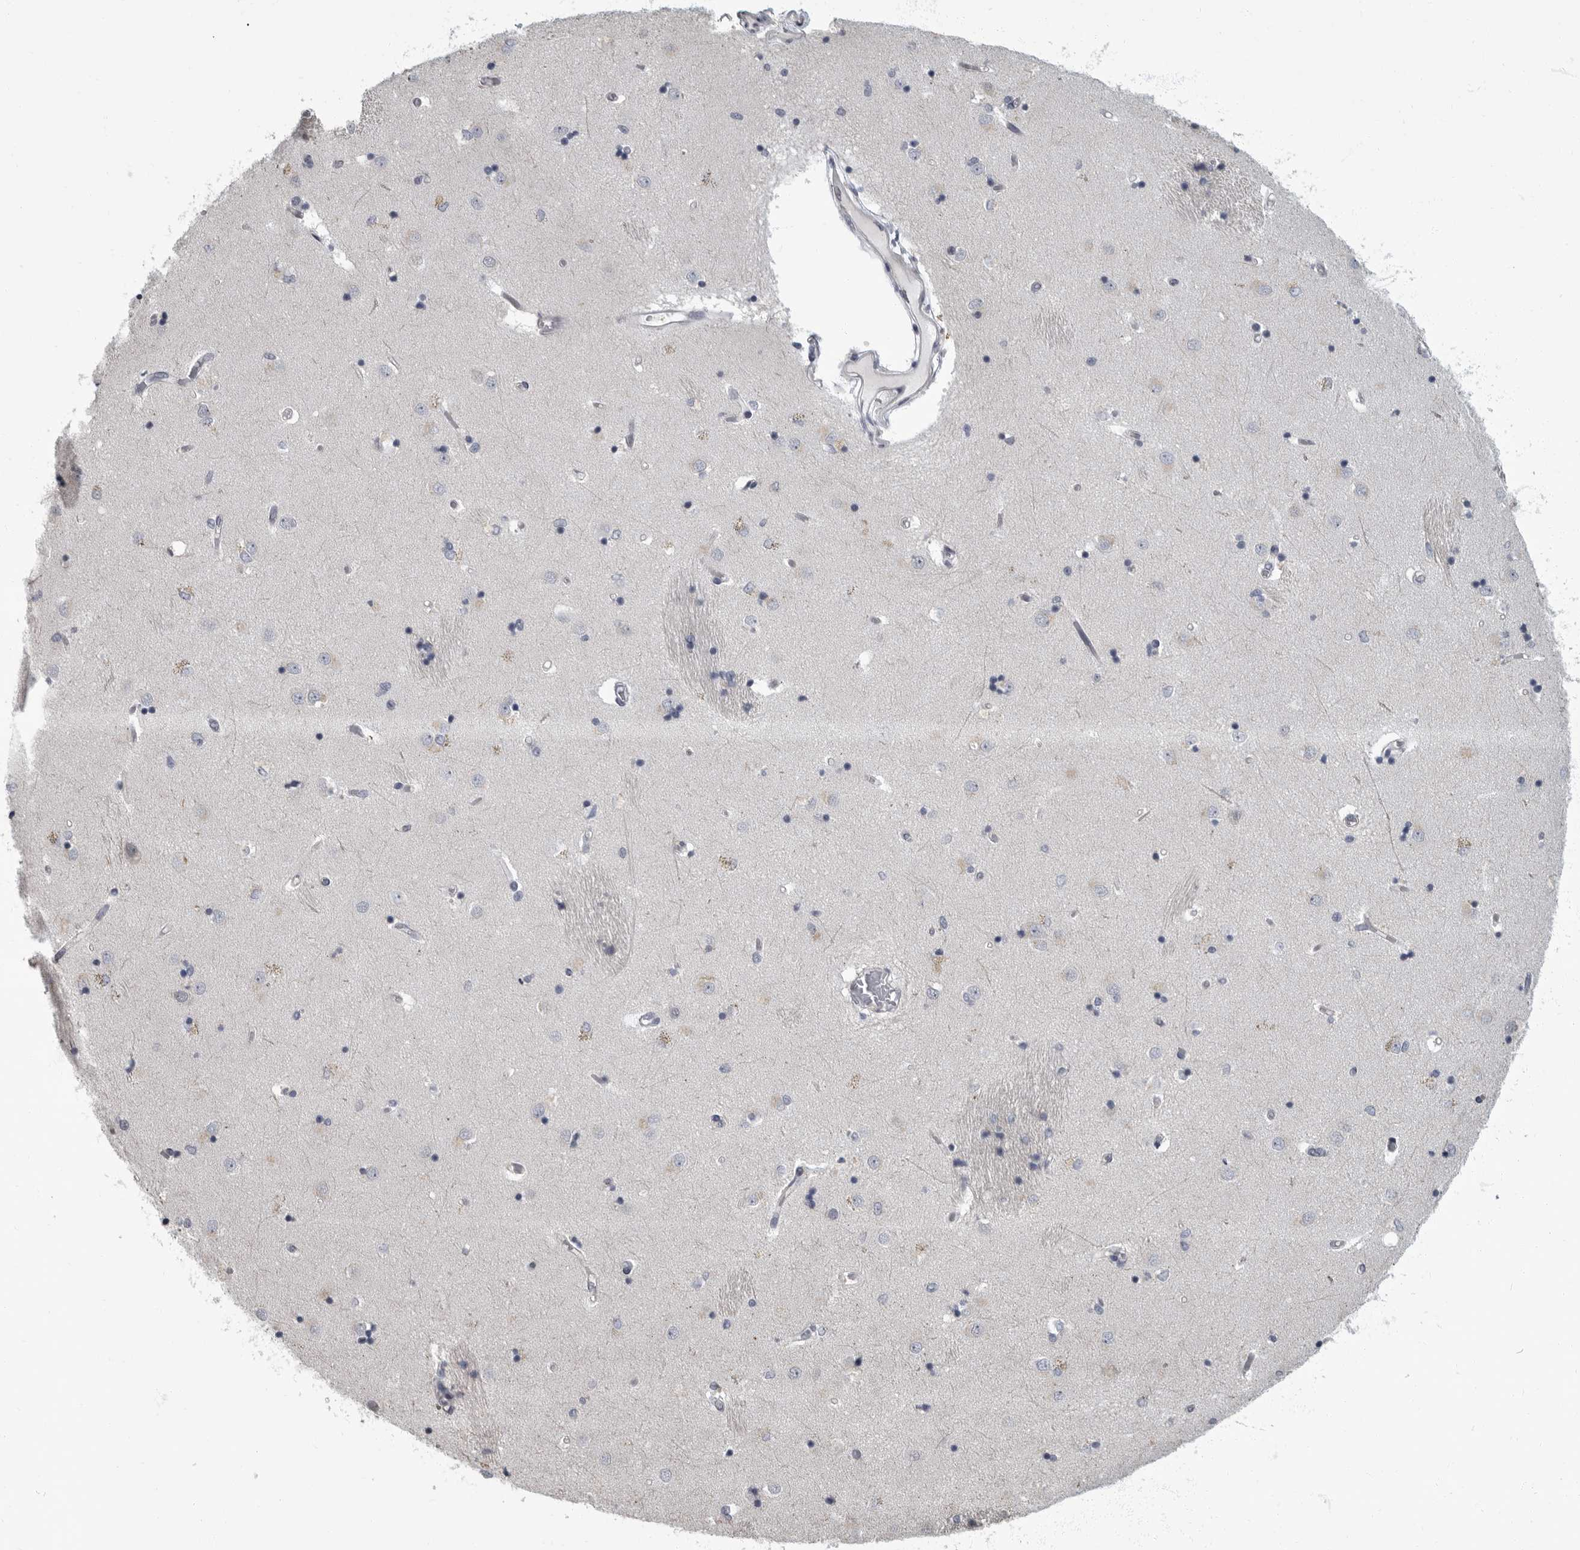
{"staining": {"intensity": "negative", "quantity": "none", "location": "none"}, "tissue": "caudate", "cell_type": "Glial cells", "image_type": "normal", "snomed": [{"axis": "morphology", "description": "Normal tissue, NOS"}, {"axis": "topography", "description": "Lateral ventricle wall"}], "caption": "Human caudate stained for a protein using immunohistochemistry (IHC) demonstrates no expression in glial cells.", "gene": "ARHGEF10", "patient": {"sex": "male", "age": 45}}